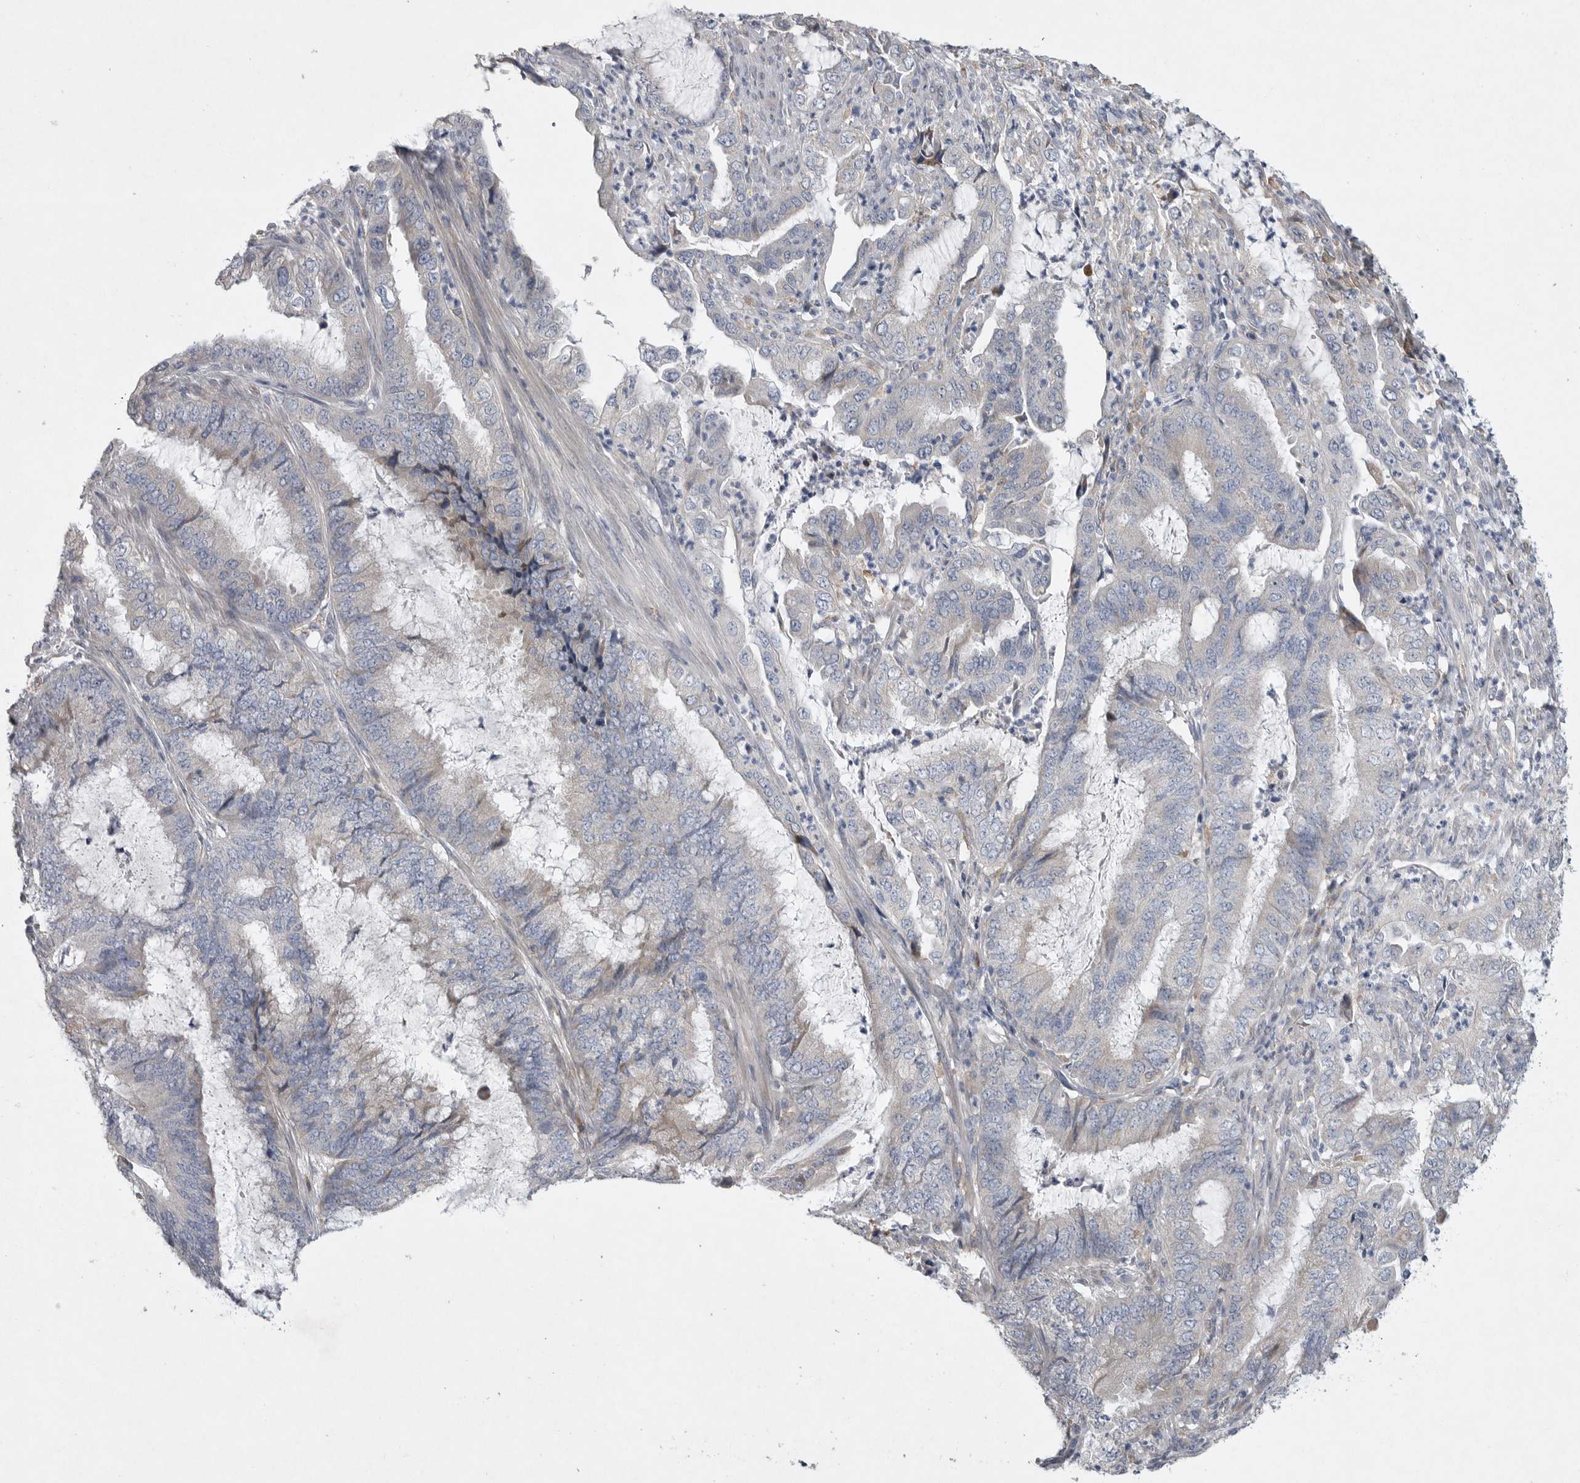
{"staining": {"intensity": "weak", "quantity": "<25%", "location": "cytoplasmic/membranous"}, "tissue": "endometrial cancer", "cell_type": "Tumor cells", "image_type": "cancer", "snomed": [{"axis": "morphology", "description": "Adenocarcinoma, NOS"}, {"axis": "topography", "description": "Endometrium"}], "caption": "This is an IHC micrograph of human endometrial cancer (adenocarcinoma). There is no expression in tumor cells.", "gene": "EDEM3", "patient": {"sex": "female", "age": 49}}